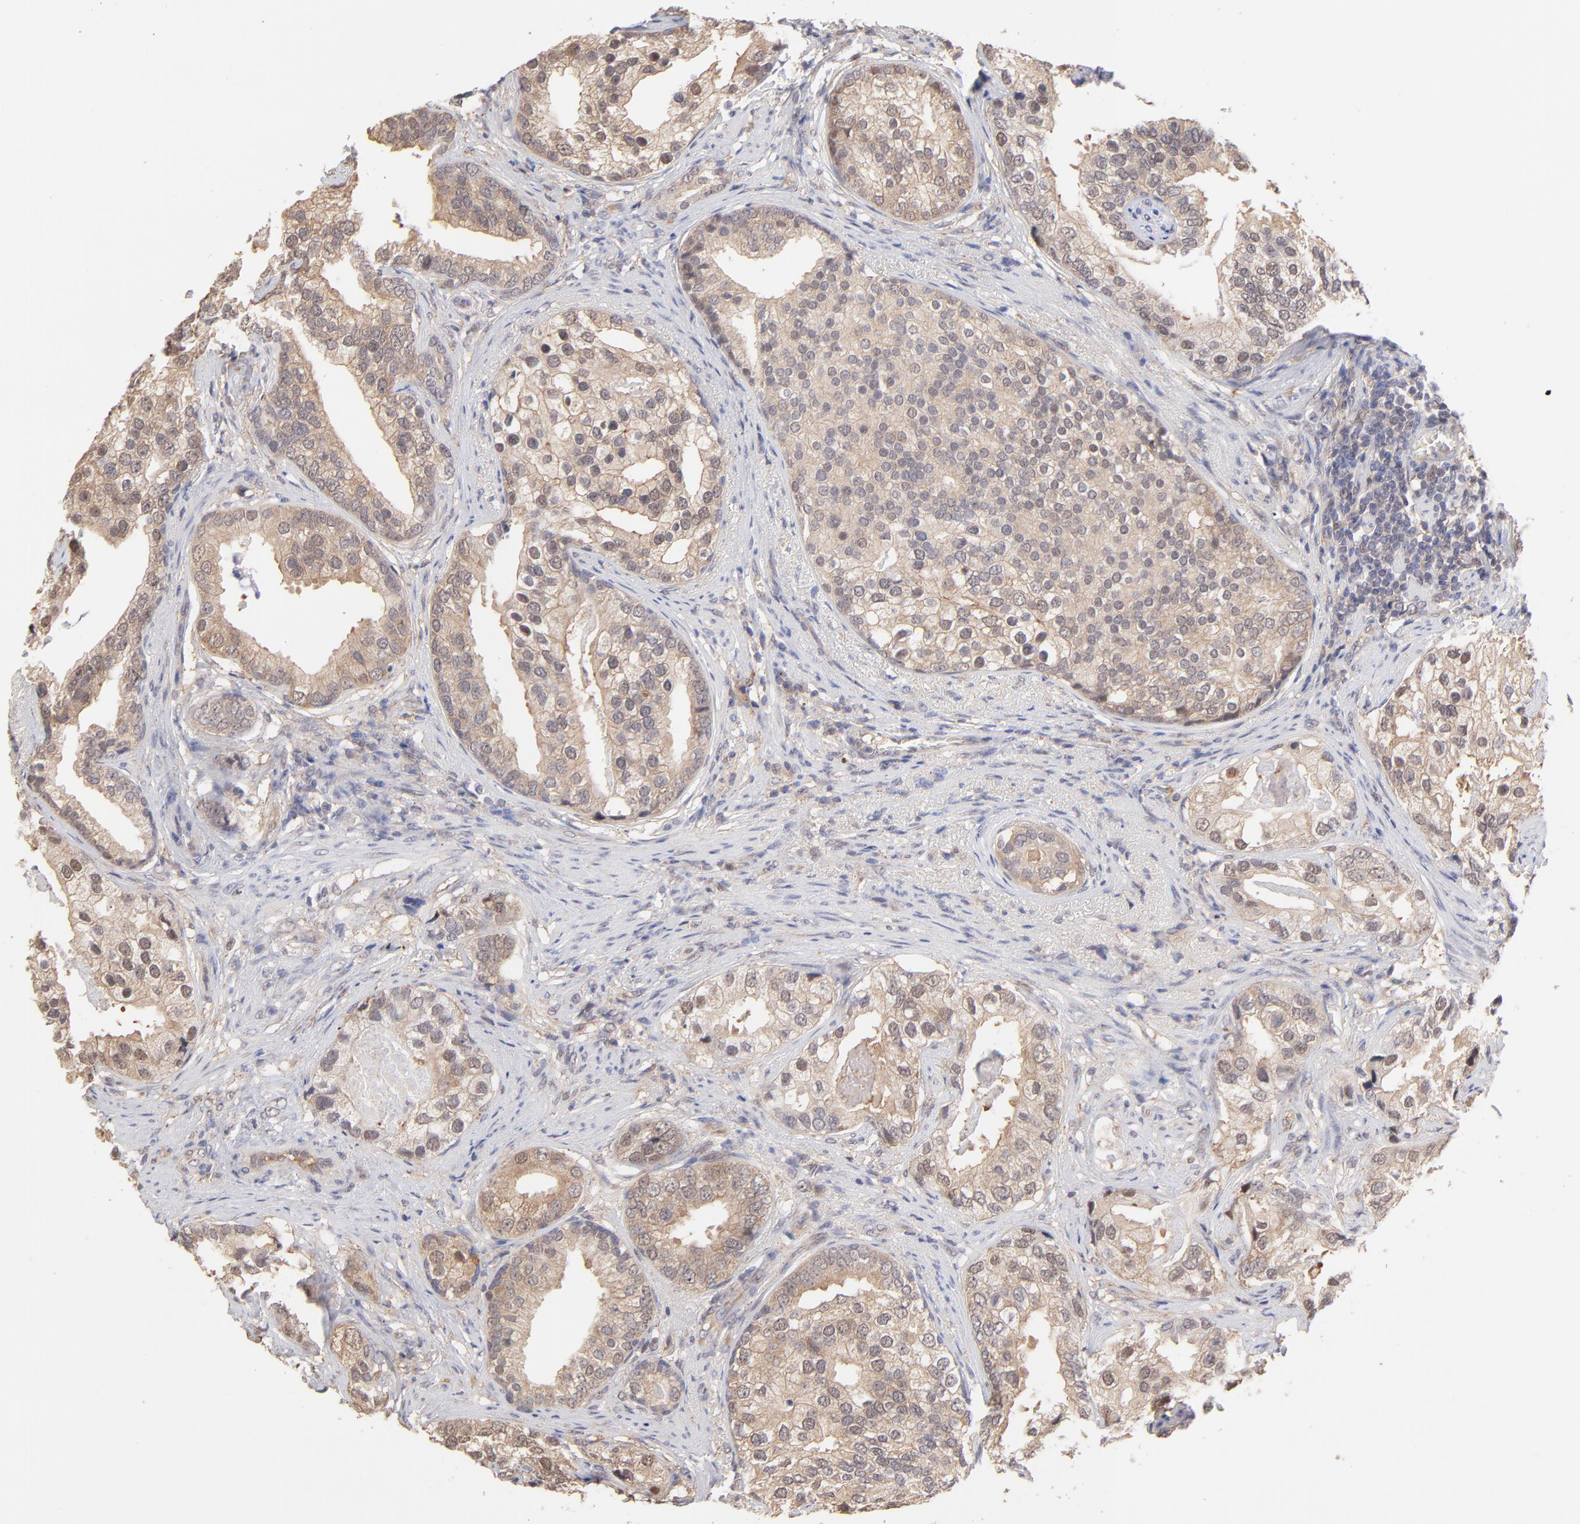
{"staining": {"intensity": "weak", "quantity": ">75%", "location": "cytoplasmic/membranous,nuclear"}, "tissue": "prostate cancer", "cell_type": "Tumor cells", "image_type": "cancer", "snomed": [{"axis": "morphology", "description": "Adenocarcinoma, Low grade"}, {"axis": "topography", "description": "Prostate"}], "caption": "This image demonstrates immunohistochemistry staining of human prostate cancer (low-grade adenocarcinoma), with low weak cytoplasmic/membranous and nuclear staining in about >75% of tumor cells.", "gene": "PSMD14", "patient": {"sex": "male", "age": 71}}